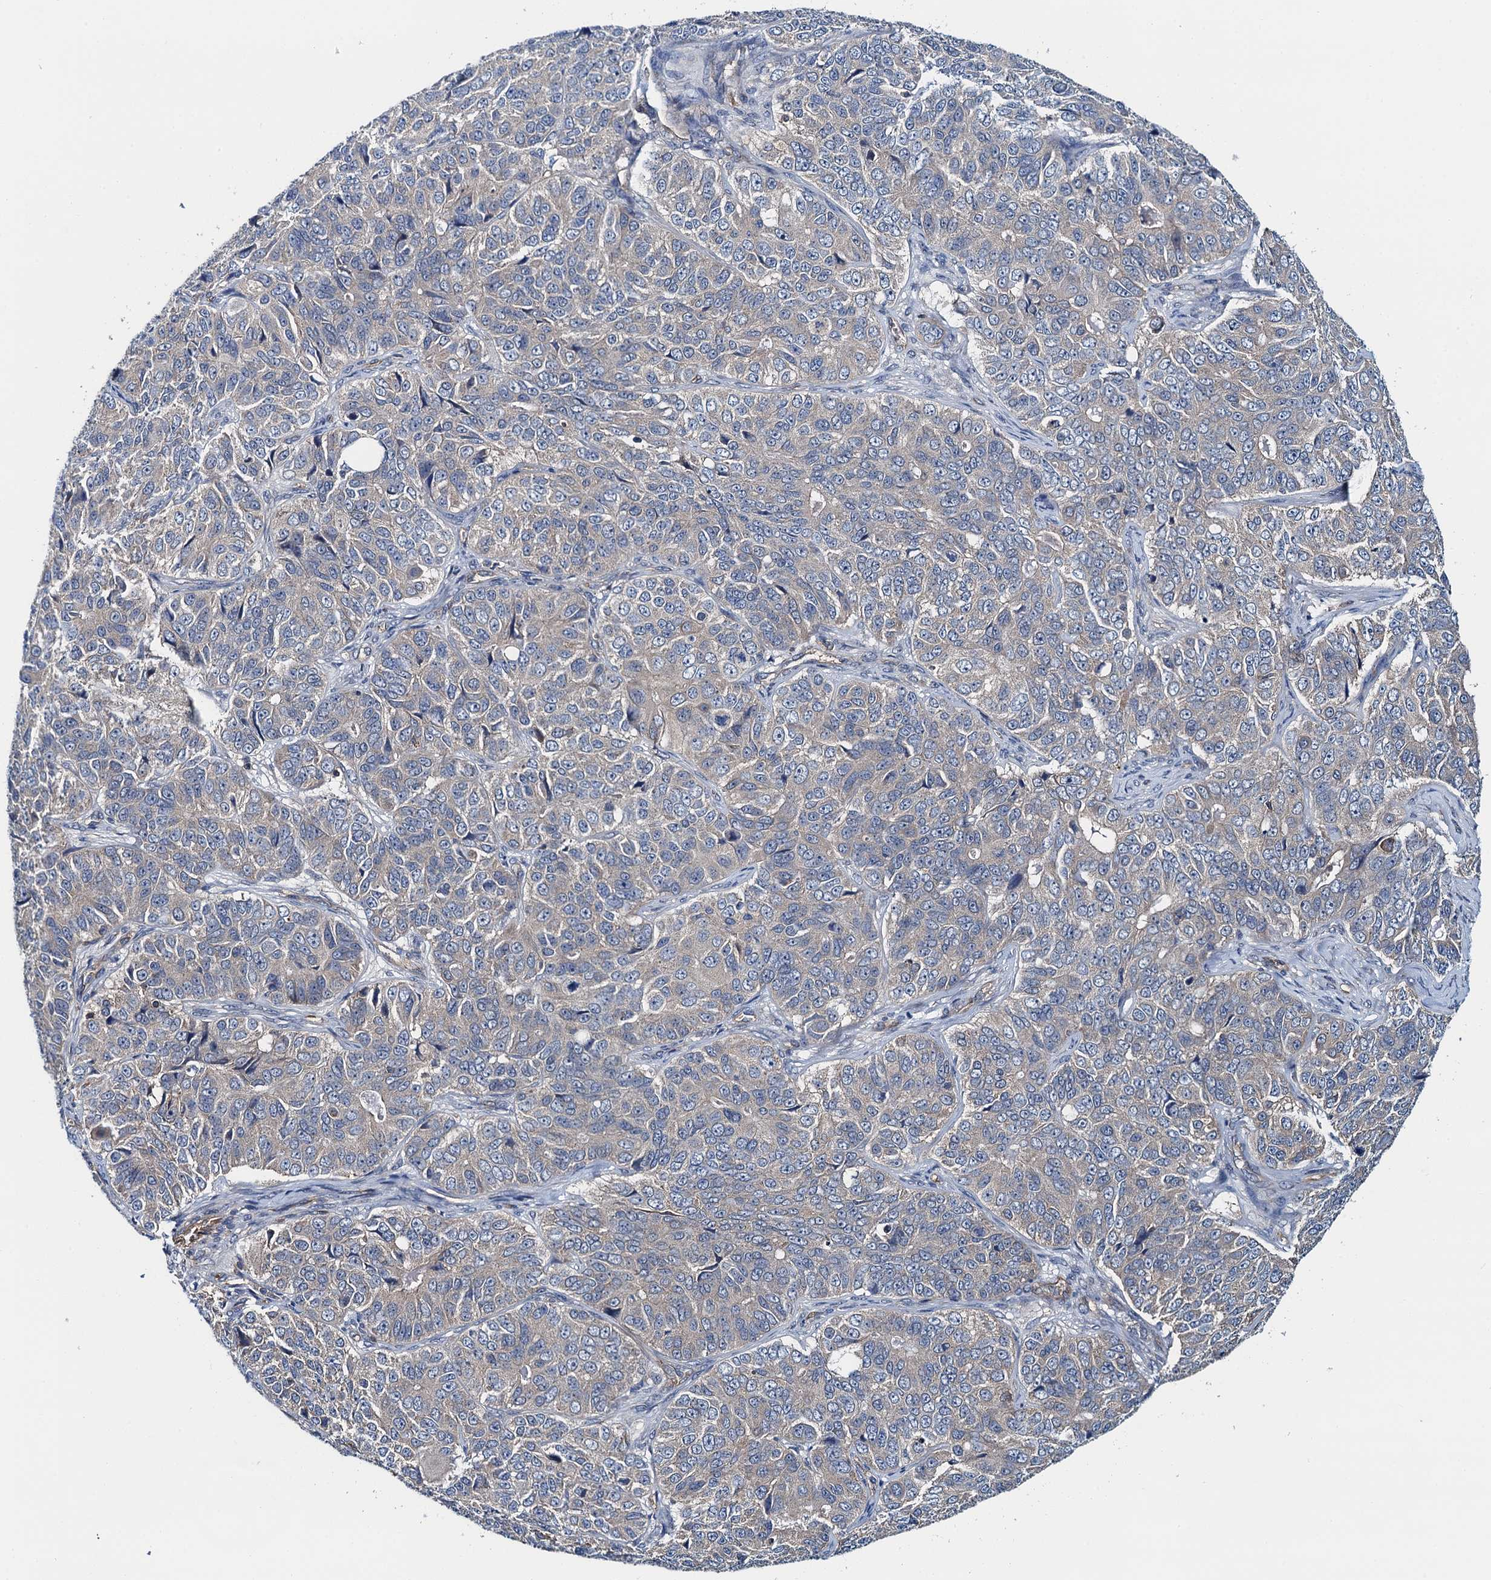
{"staining": {"intensity": "negative", "quantity": "none", "location": "none"}, "tissue": "ovarian cancer", "cell_type": "Tumor cells", "image_type": "cancer", "snomed": [{"axis": "morphology", "description": "Carcinoma, endometroid"}, {"axis": "topography", "description": "Ovary"}], "caption": "The image demonstrates no significant expression in tumor cells of ovarian endometroid carcinoma.", "gene": "ROGDI", "patient": {"sex": "female", "age": 51}}